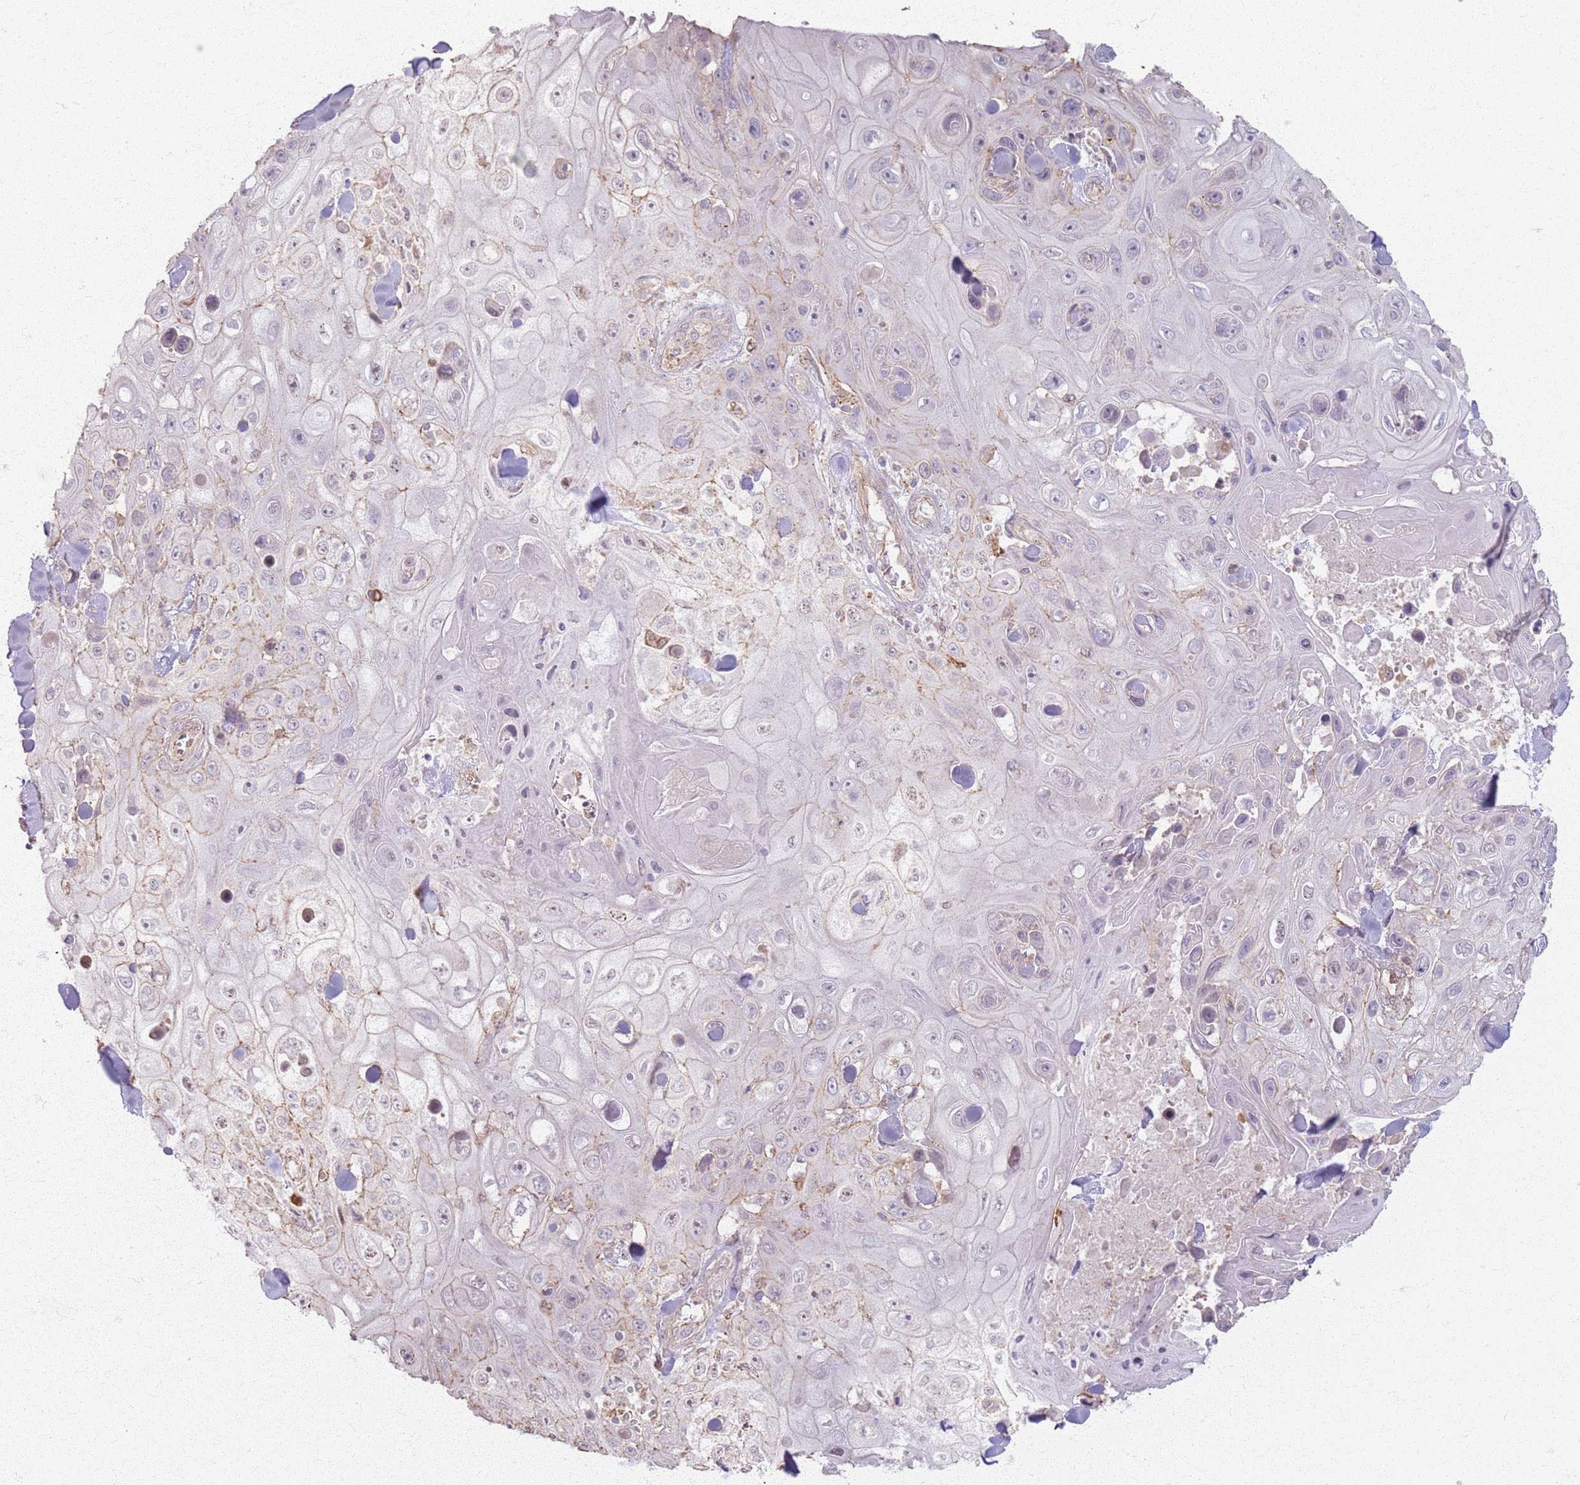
{"staining": {"intensity": "negative", "quantity": "none", "location": "none"}, "tissue": "skin cancer", "cell_type": "Tumor cells", "image_type": "cancer", "snomed": [{"axis": "morphology", "description": "Squamous cell carcinoma, NOS"}, {"axis": "topography", "description": "Skin"}], "caption": "A high-resolution micrograph shows immunohistochemistry (IHC) staining of skin cancer (squamous cell carcinoma), which displays no significant expression in tumor cells.", "gene": "KCNA5", "patient": {"sex": "male", "age": 82}}